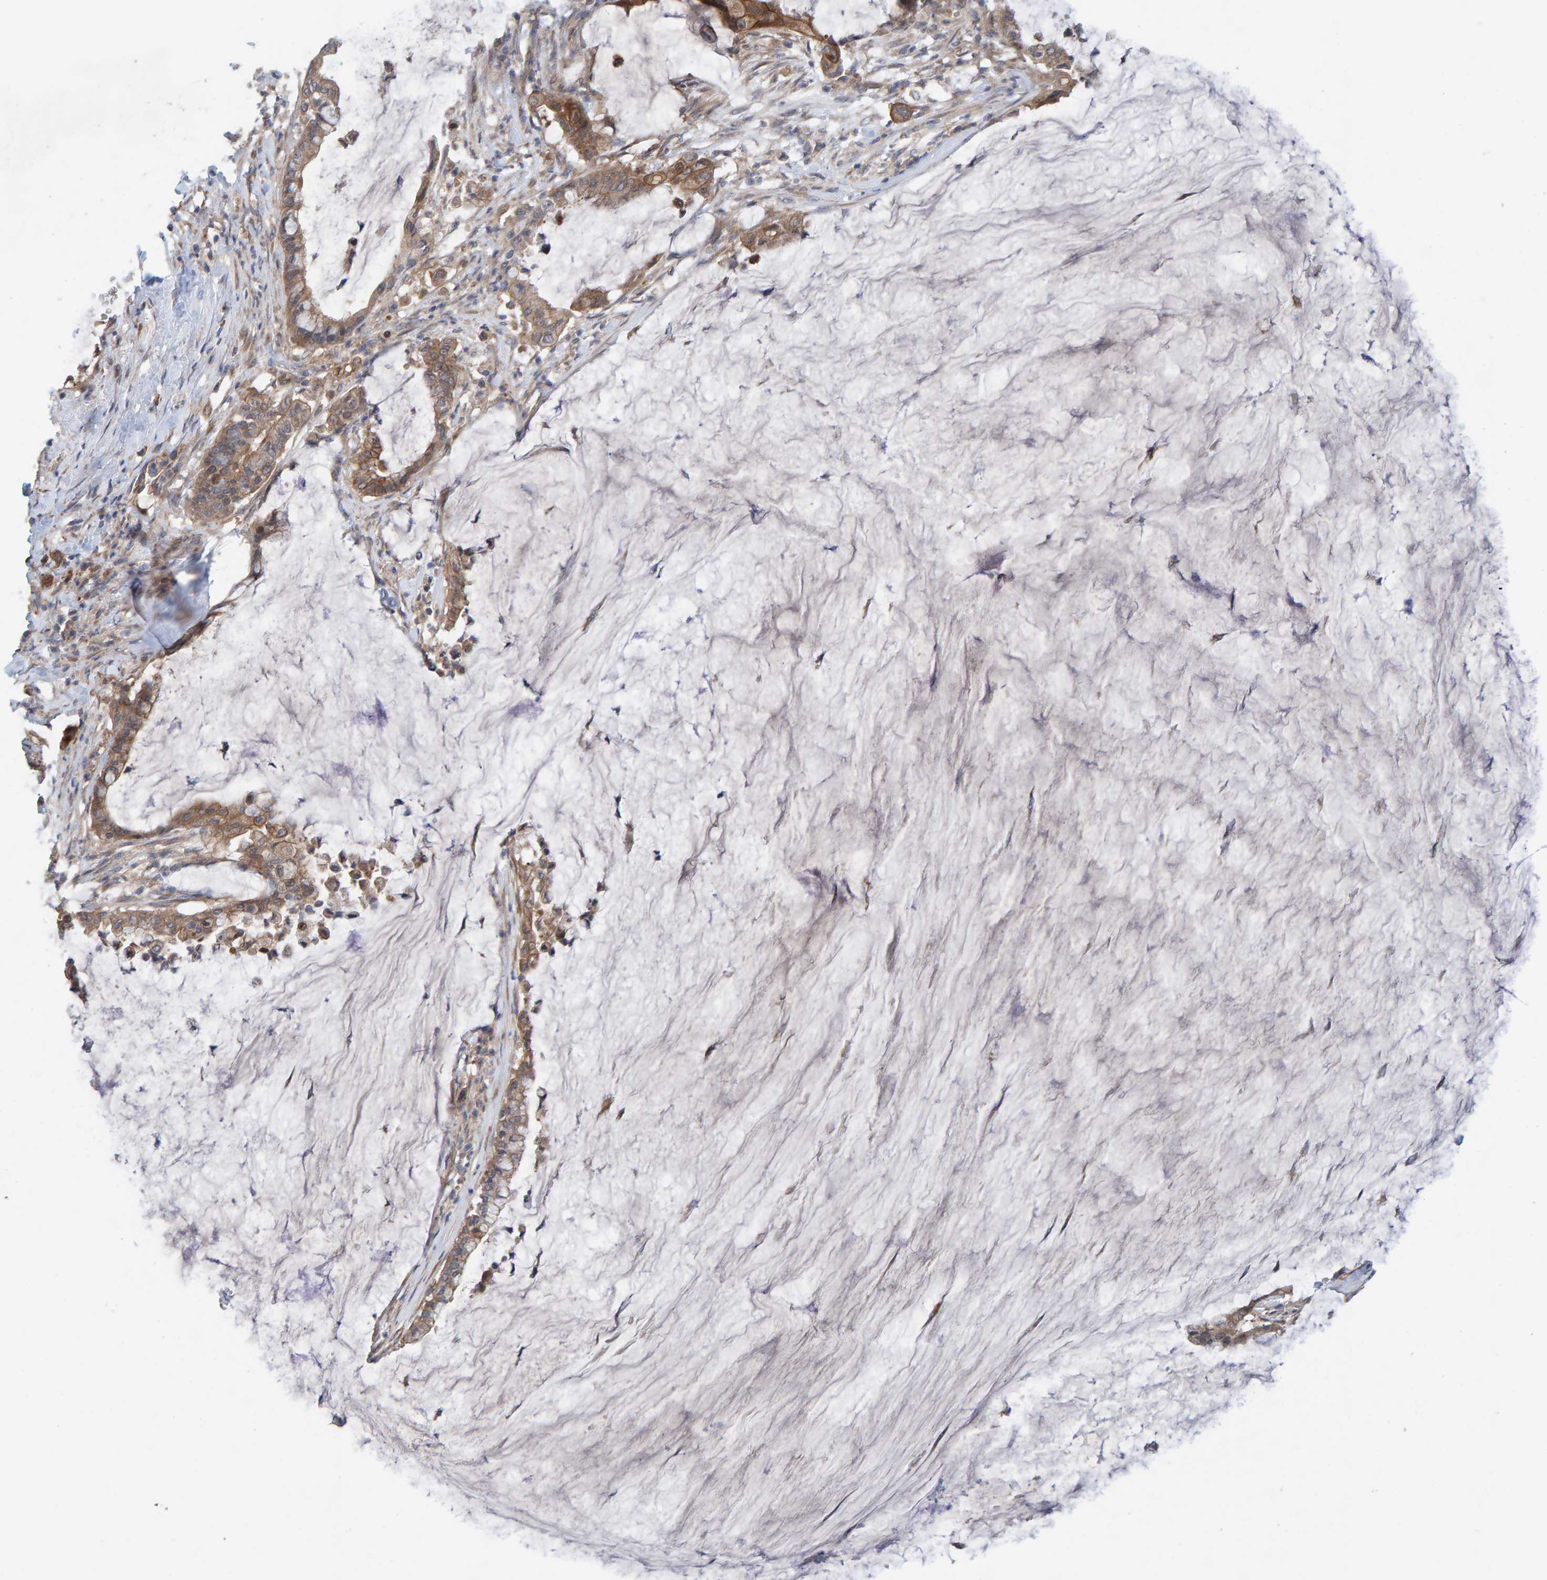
{"staining": {"intensity": "moderate", "quantity": ">75%", "location": "cytoplasmic/membranous"}, "tissue": "pancreatic cancer", "cell_type": "Tumor cells", "image_type": "cancer", "snomed": [{"axis": "morphology", "description": "Adenocarcinoma, NOS"}, {"axis": "topography", "description": "Pancreas"}], "caption": "Pancreatic adenocarcinoma stained with immunohistochemistry reveals moderate cytoplasmic/membranous positivity in approximately >75% of tumor cells. The staining was performed using DAB to visualize the protein expression in brown, while the nuclei were stained in blue with hematoxylin (Magnification: 20x).", "gene": "LRSAM1", "patient": {"sex": "male", "age": 41}}